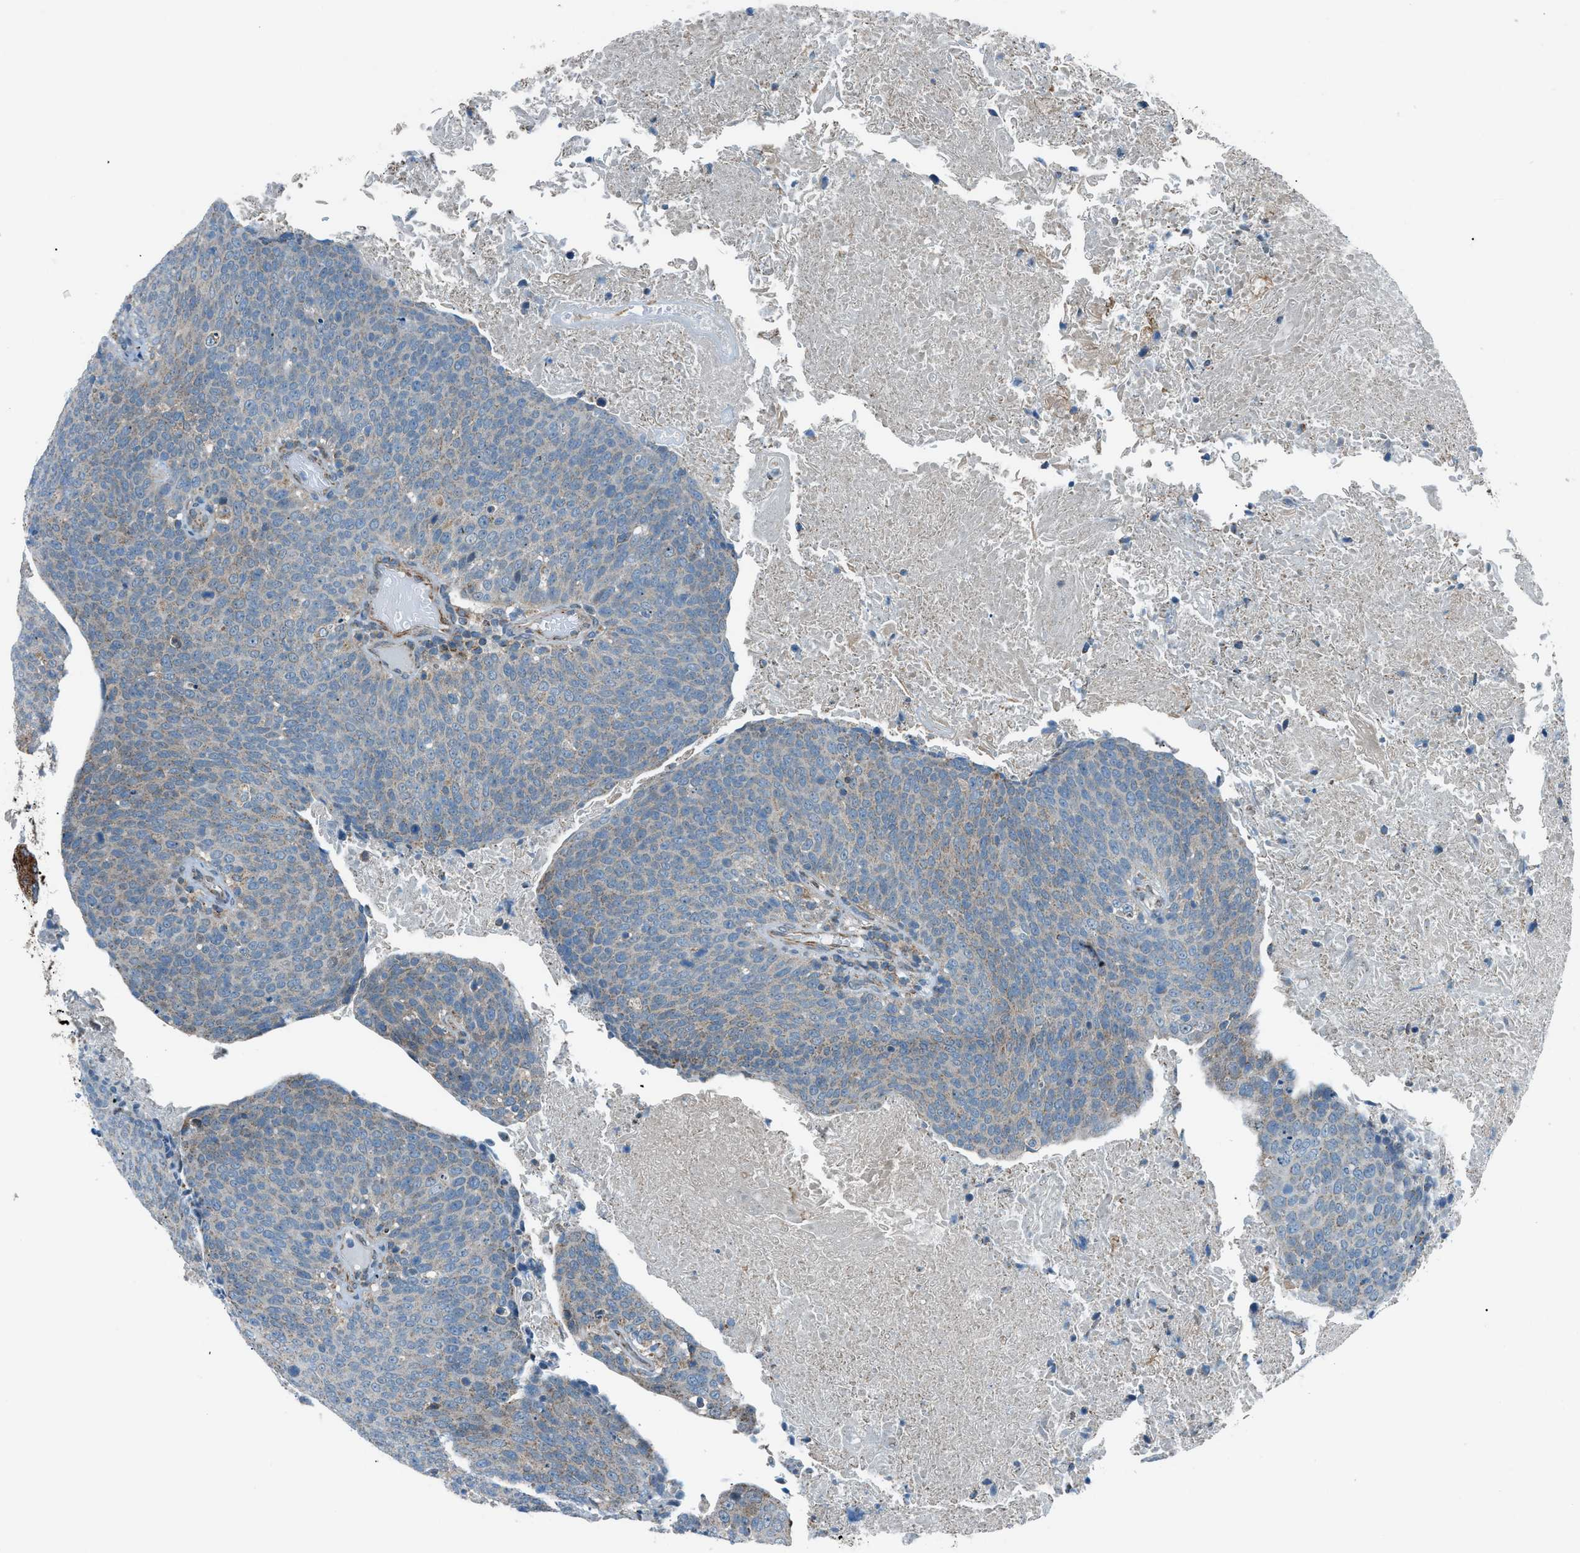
{"staining": {"intensity": "negative", "quantity": "none", "location": "none"}, "tissue": "head and neck cancer", "cell_type": "Tumor cells", "image_type": "cancer", "snomed": [{"axis": "morphology", "description": "Squamous cell carcinoma, NOS"}, {"axis": "morphology", "description": "Squamous cell carcinoma, metastatic, NOS"}, {"axis": "topography", "description": "Lymph node"}, {"axis": "topography", "description": "Head-Neck"}], "caption": "There is no significant positivity in tumor cells of head and neck squamous cell carcinoma.", "gene": "PIGG", "patient": {"sex": "male", "age": 62}}